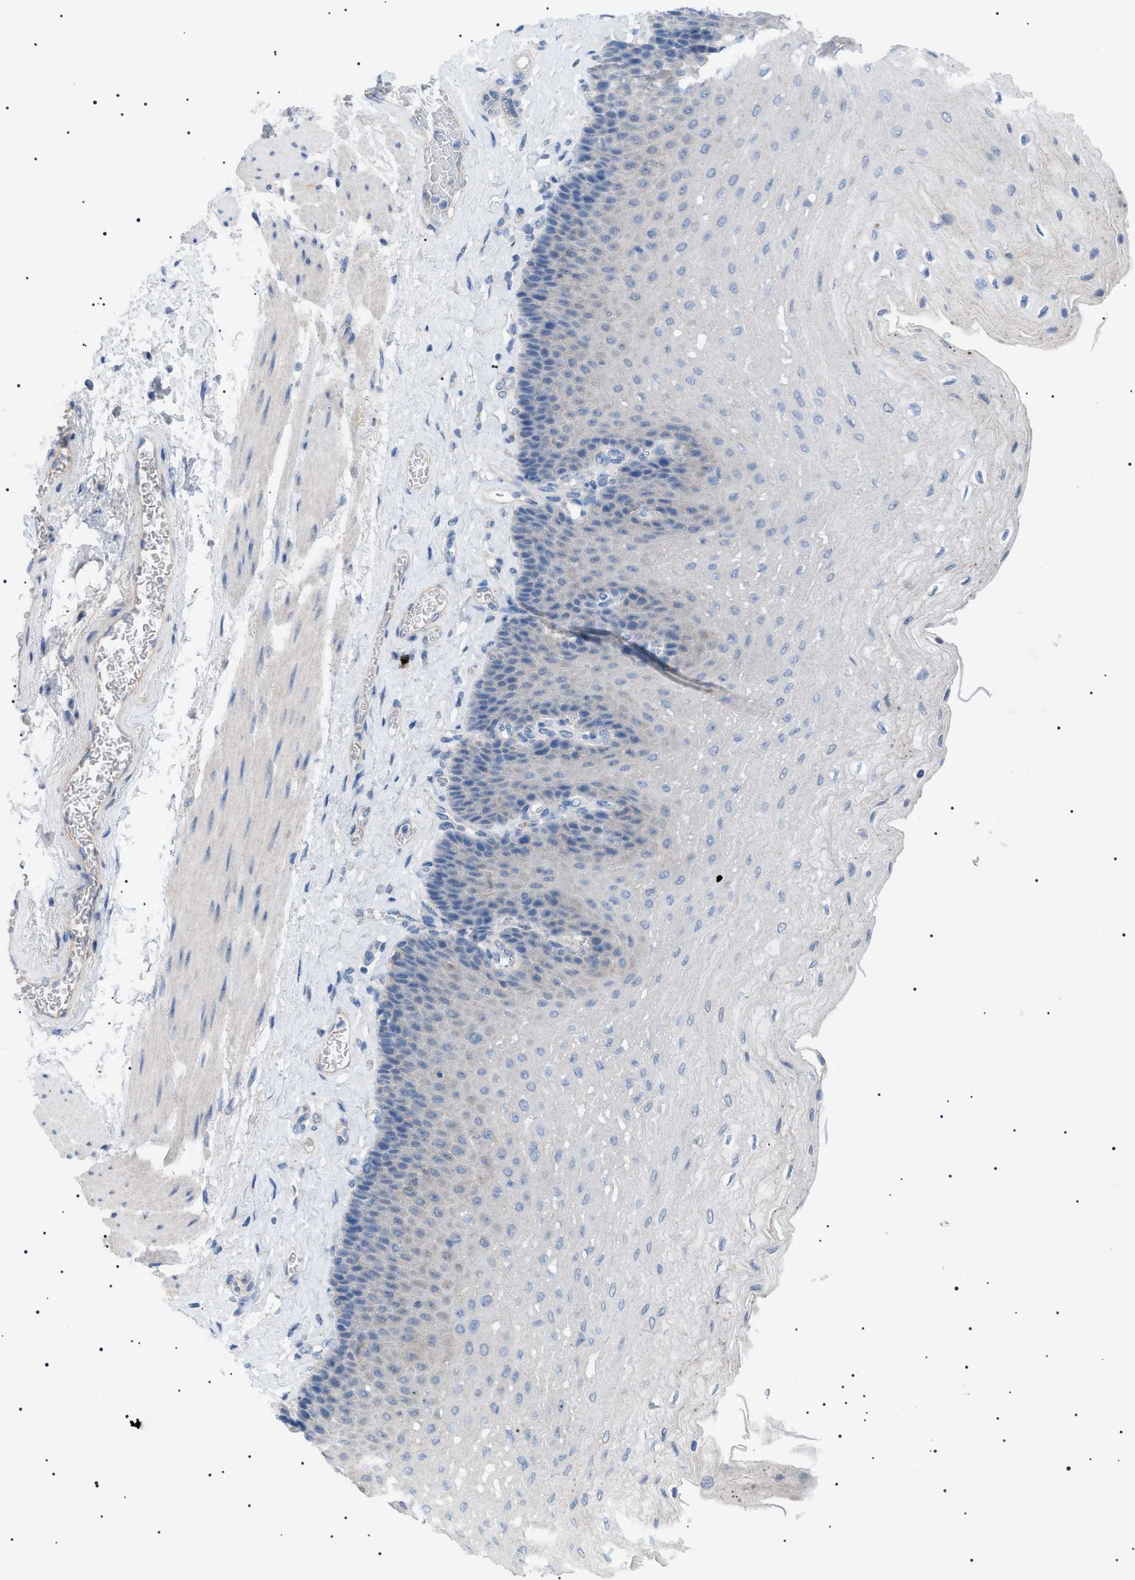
{"staining": {"intensity": "negative", "quantity": "none", "location": "none"}, "tissue": "esophagus", "cell_type": "Squamous epithelial cells", "image_type": "normal", "snomed": [{"axis": "morphology", "description": "Normal tissue, NOS"}, {"axis": "topography", "description": "Esophagus"}], "caption": "DAB immunohistochemical staining of normal esophagus shows no significant positivity in squamous epithelial cells. (DAB IHC visualized using brightfield microscopy, high magnification).", "gene": "ADAMTS1", "patient": {"sex": "female", "age": 72}}